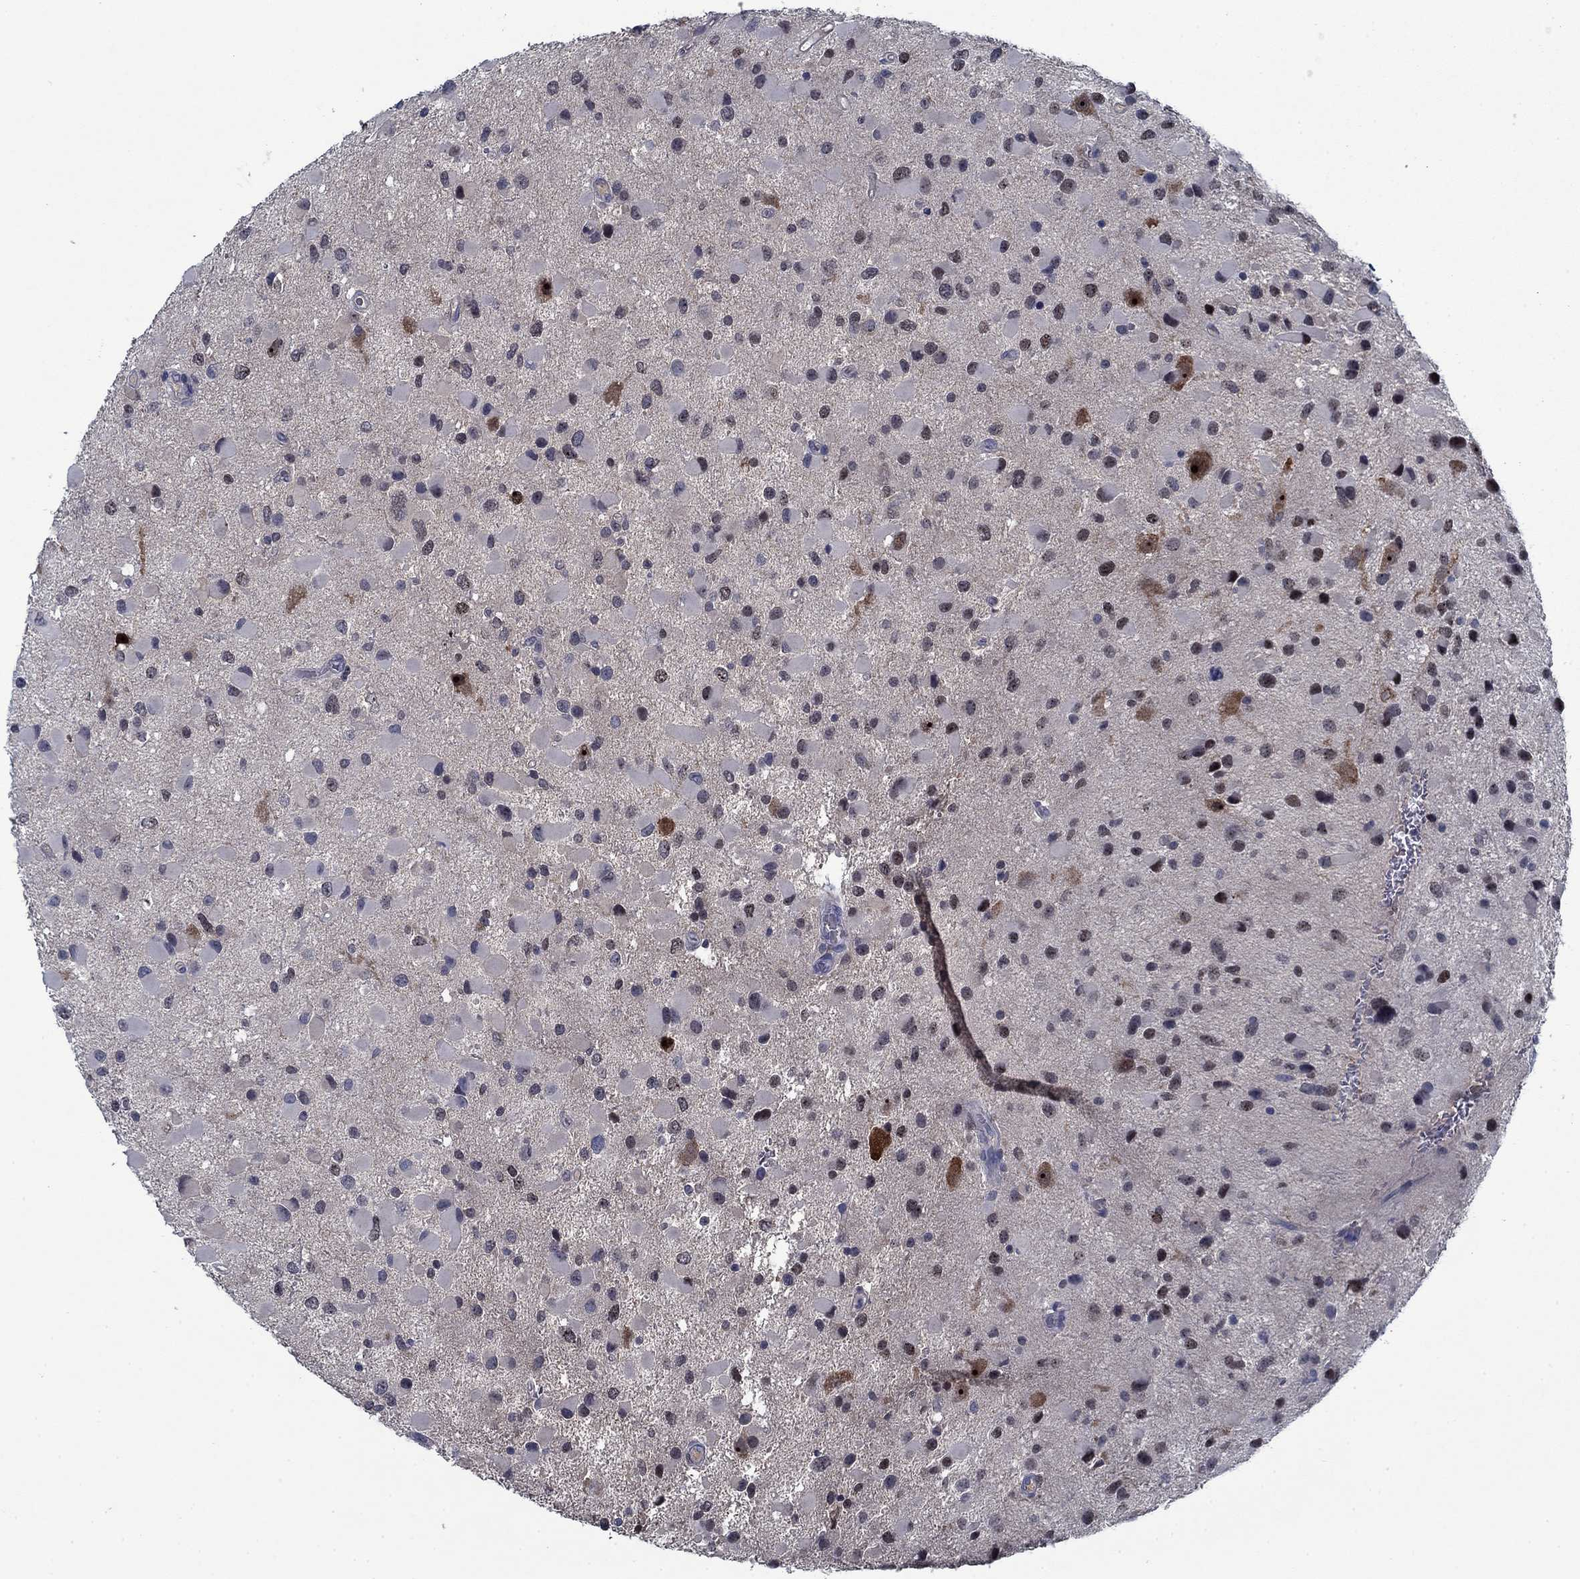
{"staining": {"intensity": "negative", "quantity": "none", "location": "none"}, "tissue": "glioma", "cell_type": "Tumor cells", "image_type": "cancer", "snomed": [{"axis": "morphology", "description": "Glioma, malignant, Low grade"}, {"axis": "topography", "description": "Brain"}], "caption": "There is no significant positivity in tumor cells of glioma.", "gene": "PNMA8A", "patient": {"sex": "female", "age": 32}}